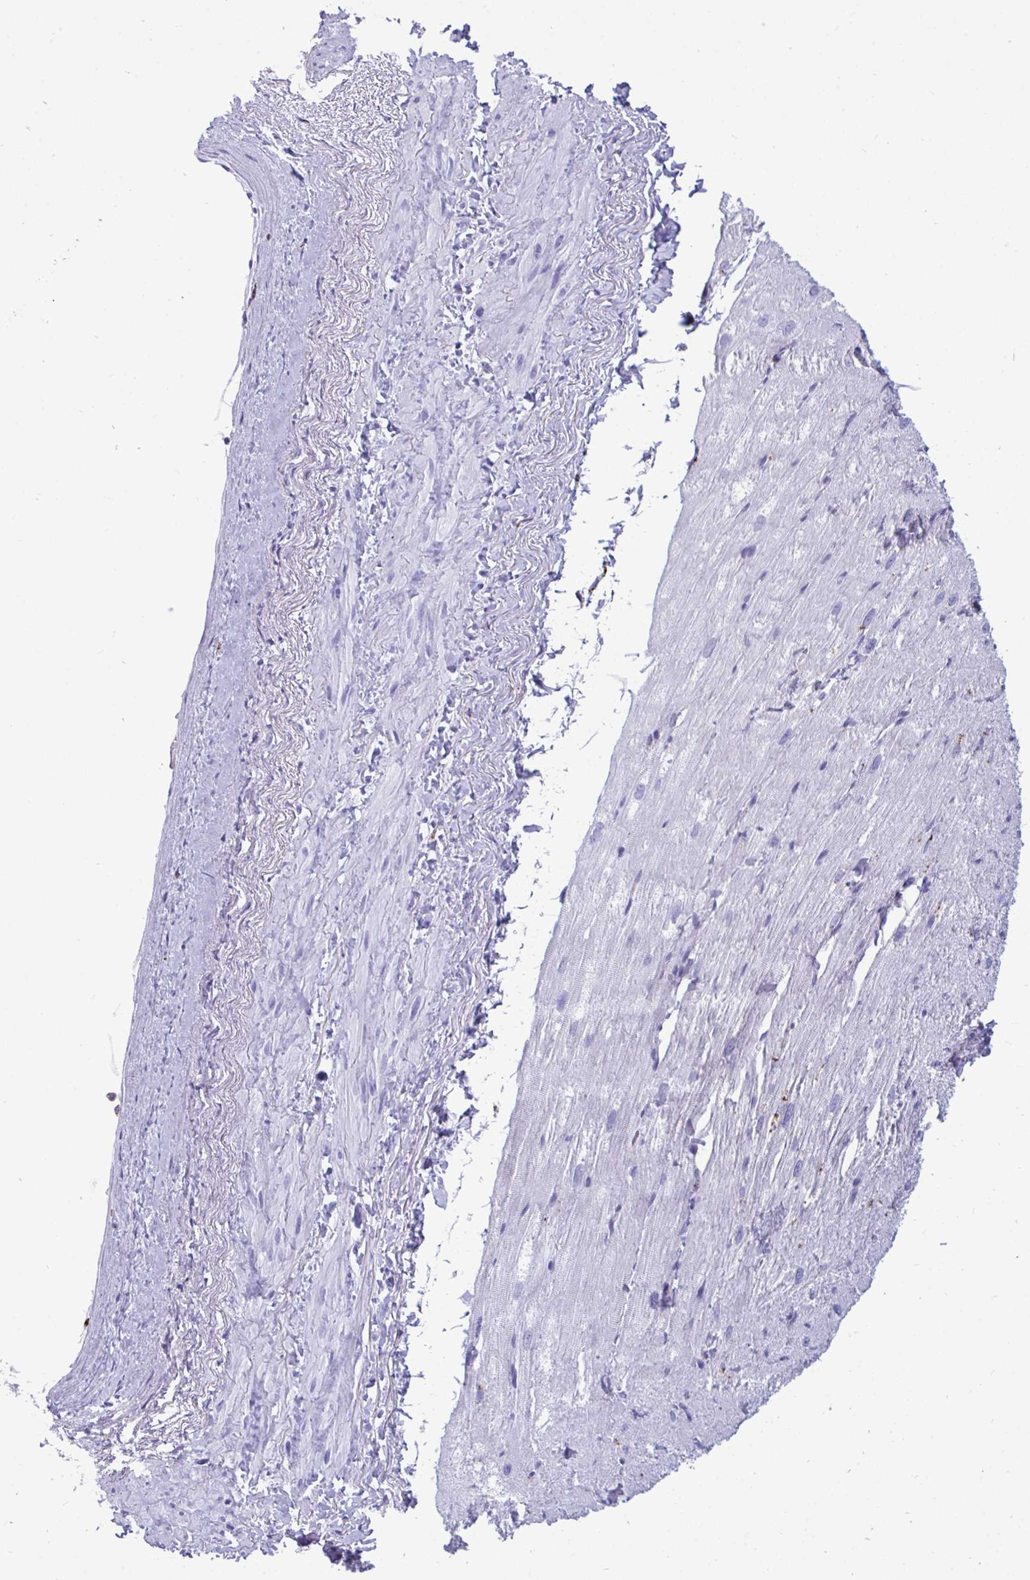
{"staining": {"intensity": "strong", "quantity": "<25%", "location": "cytoplasmic/membranous"}, "tissue": "heart muscle", "cell_type": "Cardiomyocytes", "image_type": "normal", "snomed": [{"axis": "morphology", "description": "Normal tissue, NOS"}, {"axis": "topography", "description": "Heart"}], "caption": "Immunohistochemical staining of normal human heart muscle demonstrates strong cytoplasmic/membranous protein expression in approximately <25% of cardiomyocytes. (Stains: DAB in brown, nuclei in blue, Microscopy: brightfield microscopy at high magnification).", "gene": "CPVL", "patient": {"sex": "male", "age": 62}}